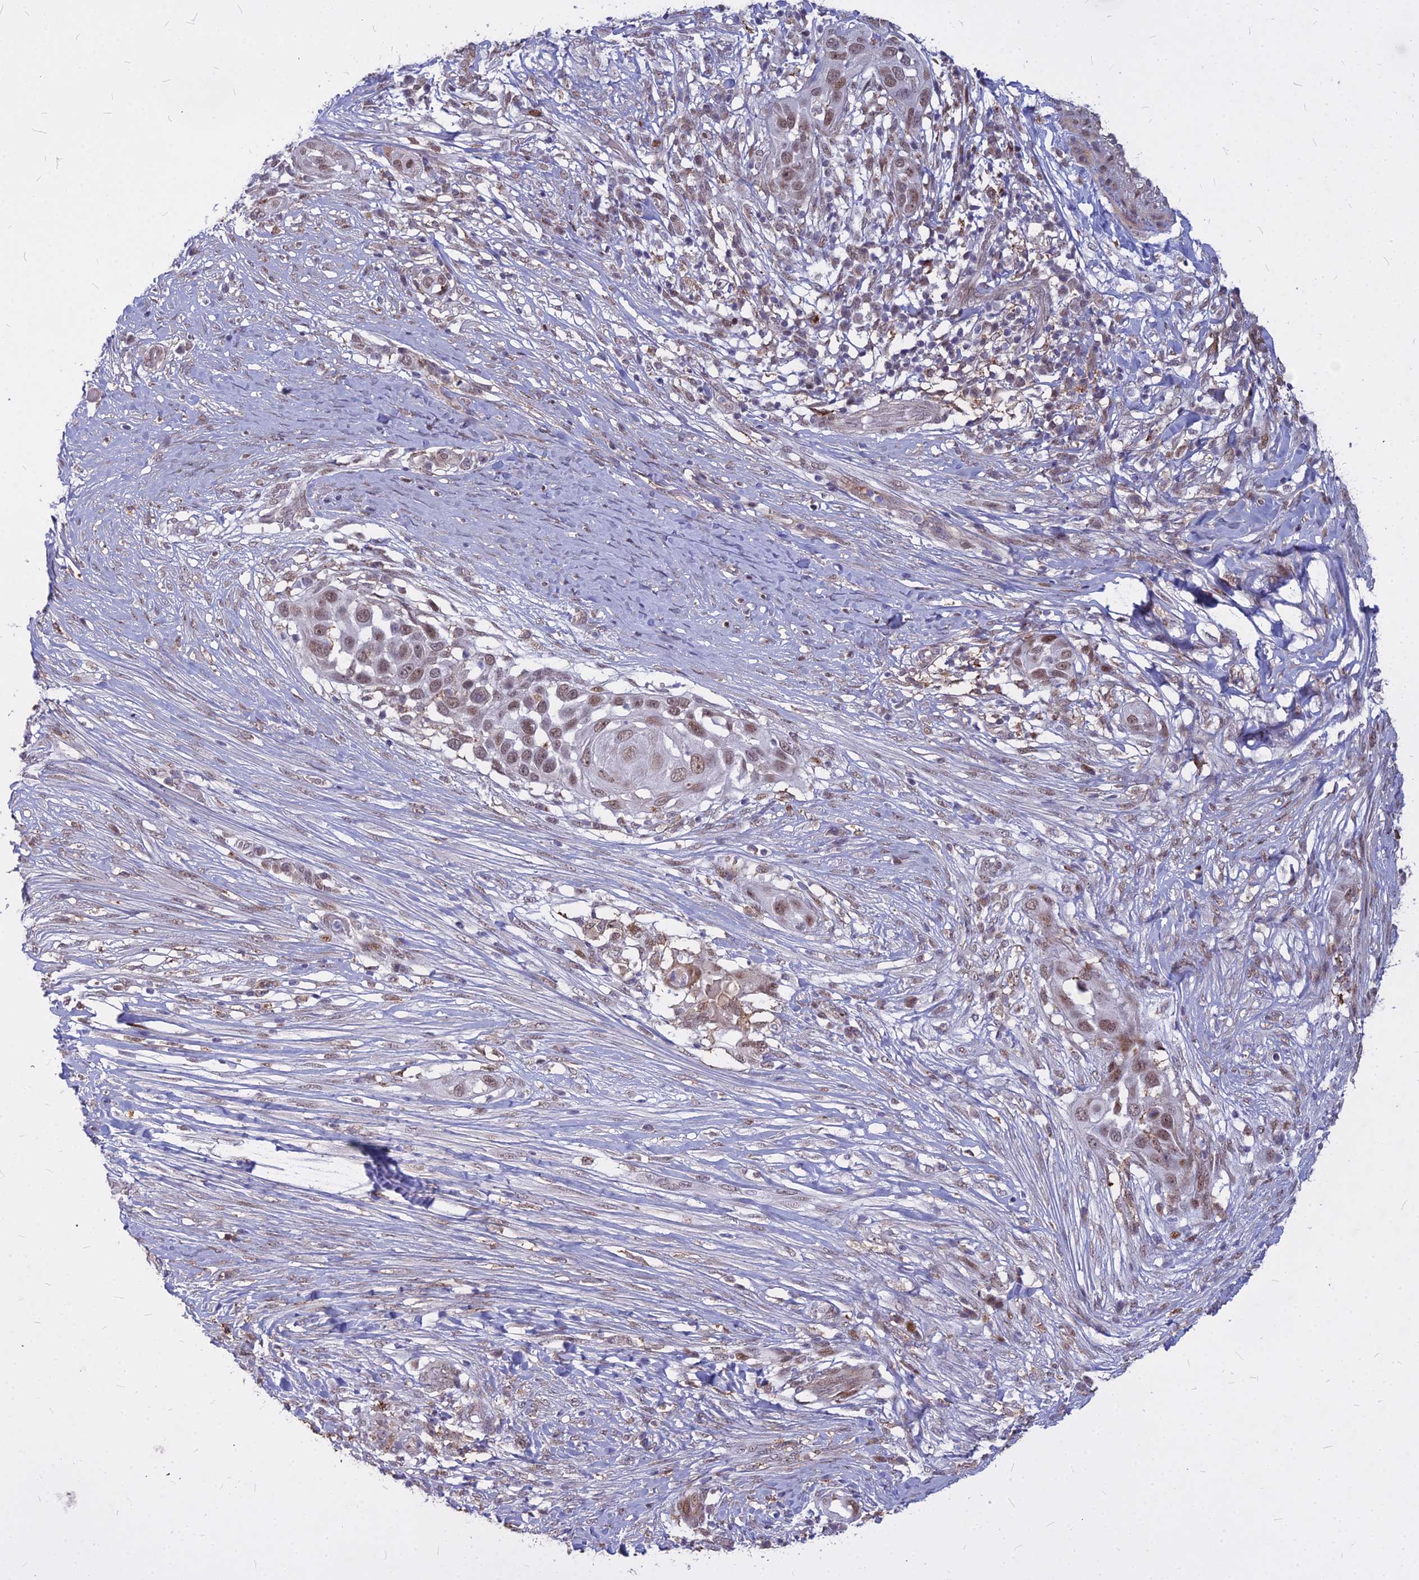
{"staining": {"intensity": "weak", "quantity": ">75%", "location": "nuclear"}, "tissue": "skin cancer", "cell_type": "Tumor cells", "image_type": "cancer", "snomed": [{"axis": "morphology", "description": "Squamous cell carcinoma, NOS"}, {"axis": "topography", "description": "Skin"}], "caption": "Squamous cell carcinoma (skin) stained for a protein (brown) displays weak nuclear positive staining in approximately >75% of tumor cells.", "gene": "ALG10", "patient": {"sex": "female", "age": 44}}